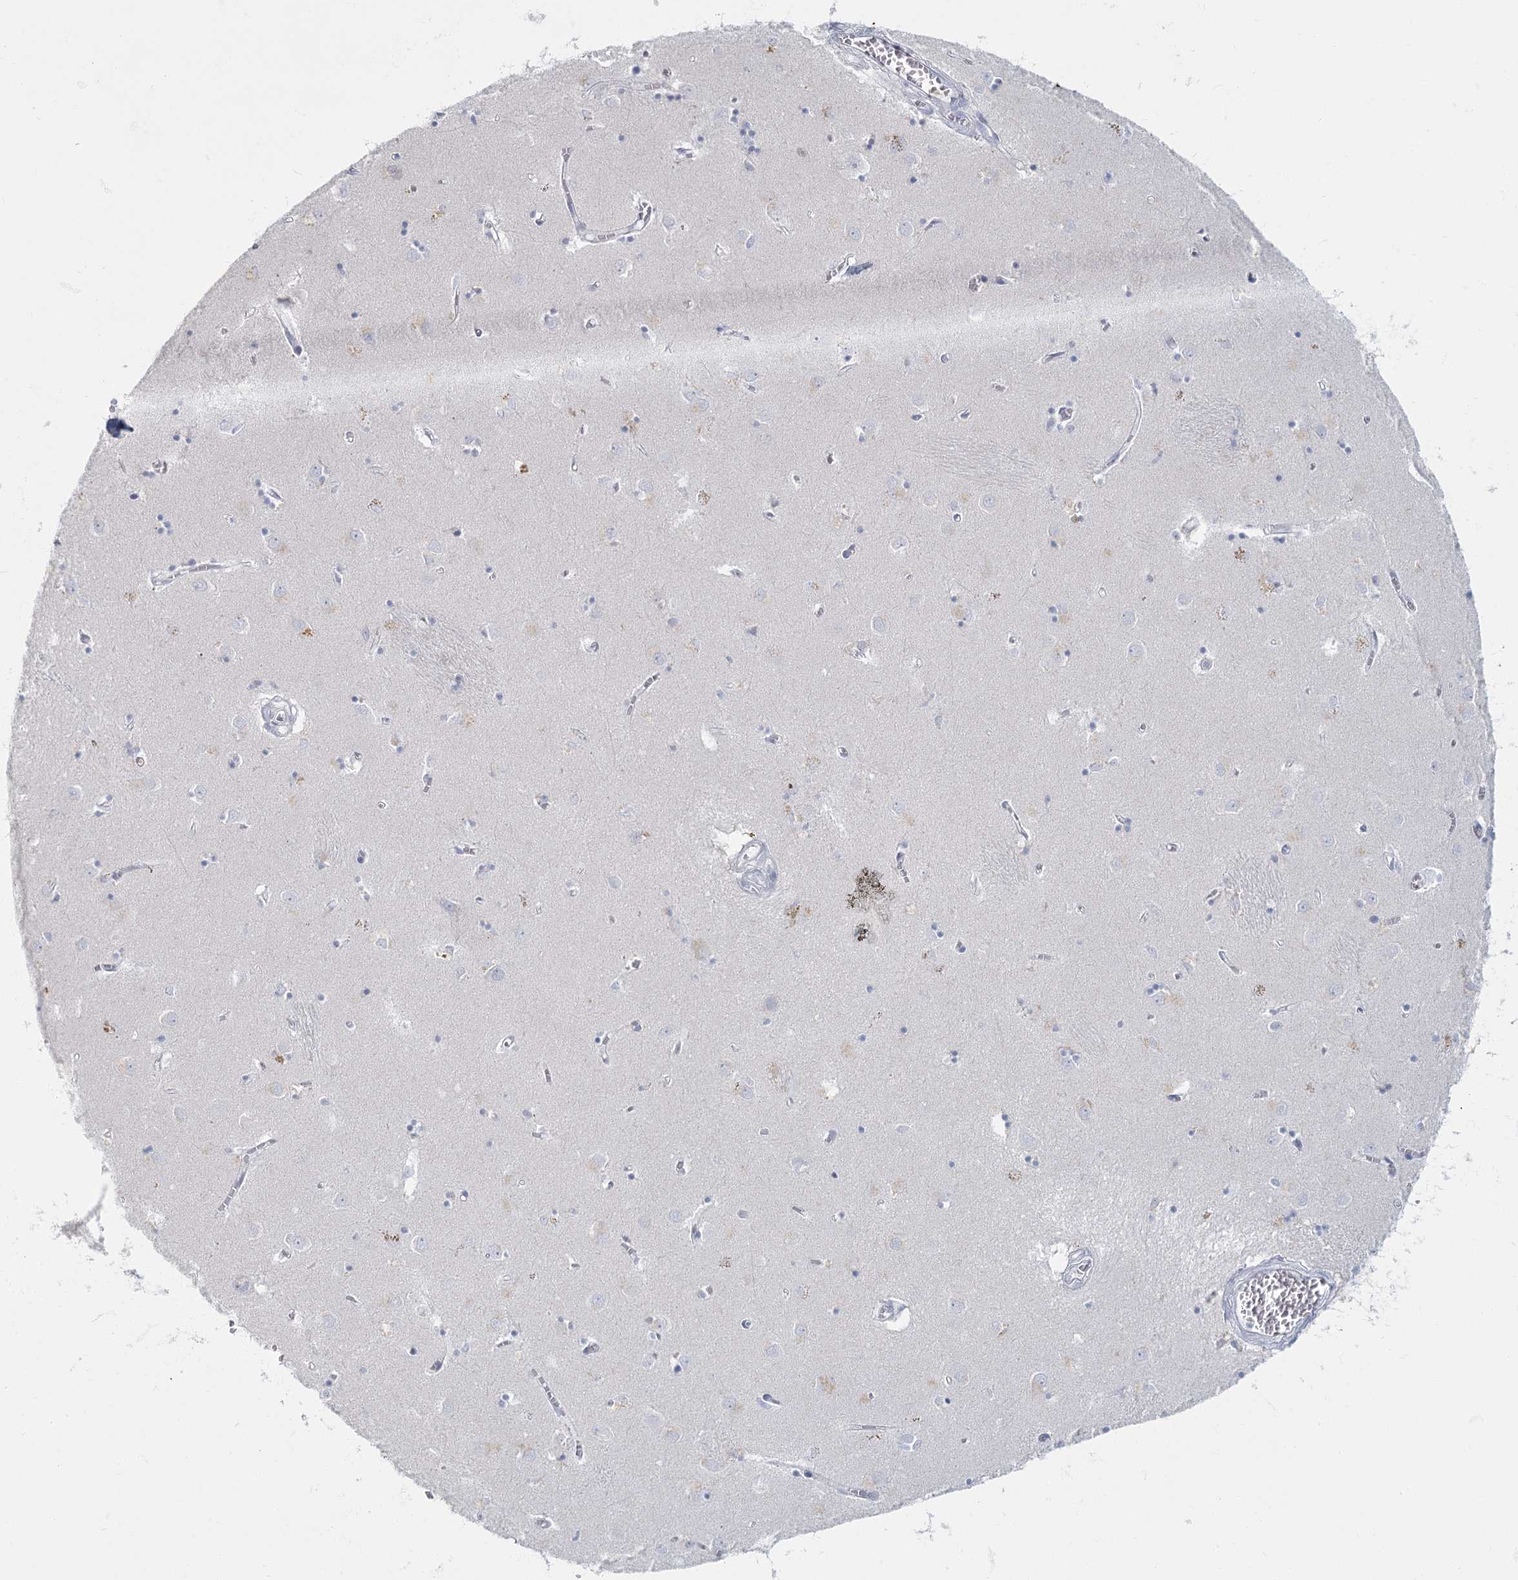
{"staining": {"intensity": "negative", "quantity": "none", "location": "none"}, "tissue": "caudate", "cell_type": "Glial cells", "image_type": "normal", "snomed": [{"axis": "morphology", "description": "Normal tissue, NOS"}, {"axis": "topography", "description": "Lateral ventricle wall"}], "caption": "This photomicrograph is of normal caudate stained with immunohistochemistry to label a protein in brown with the nuclei are counter-stained blue. There is no staining in glial cells.", "gene": "FAM110C", "patient": {"sex": "male", "age": 70}}